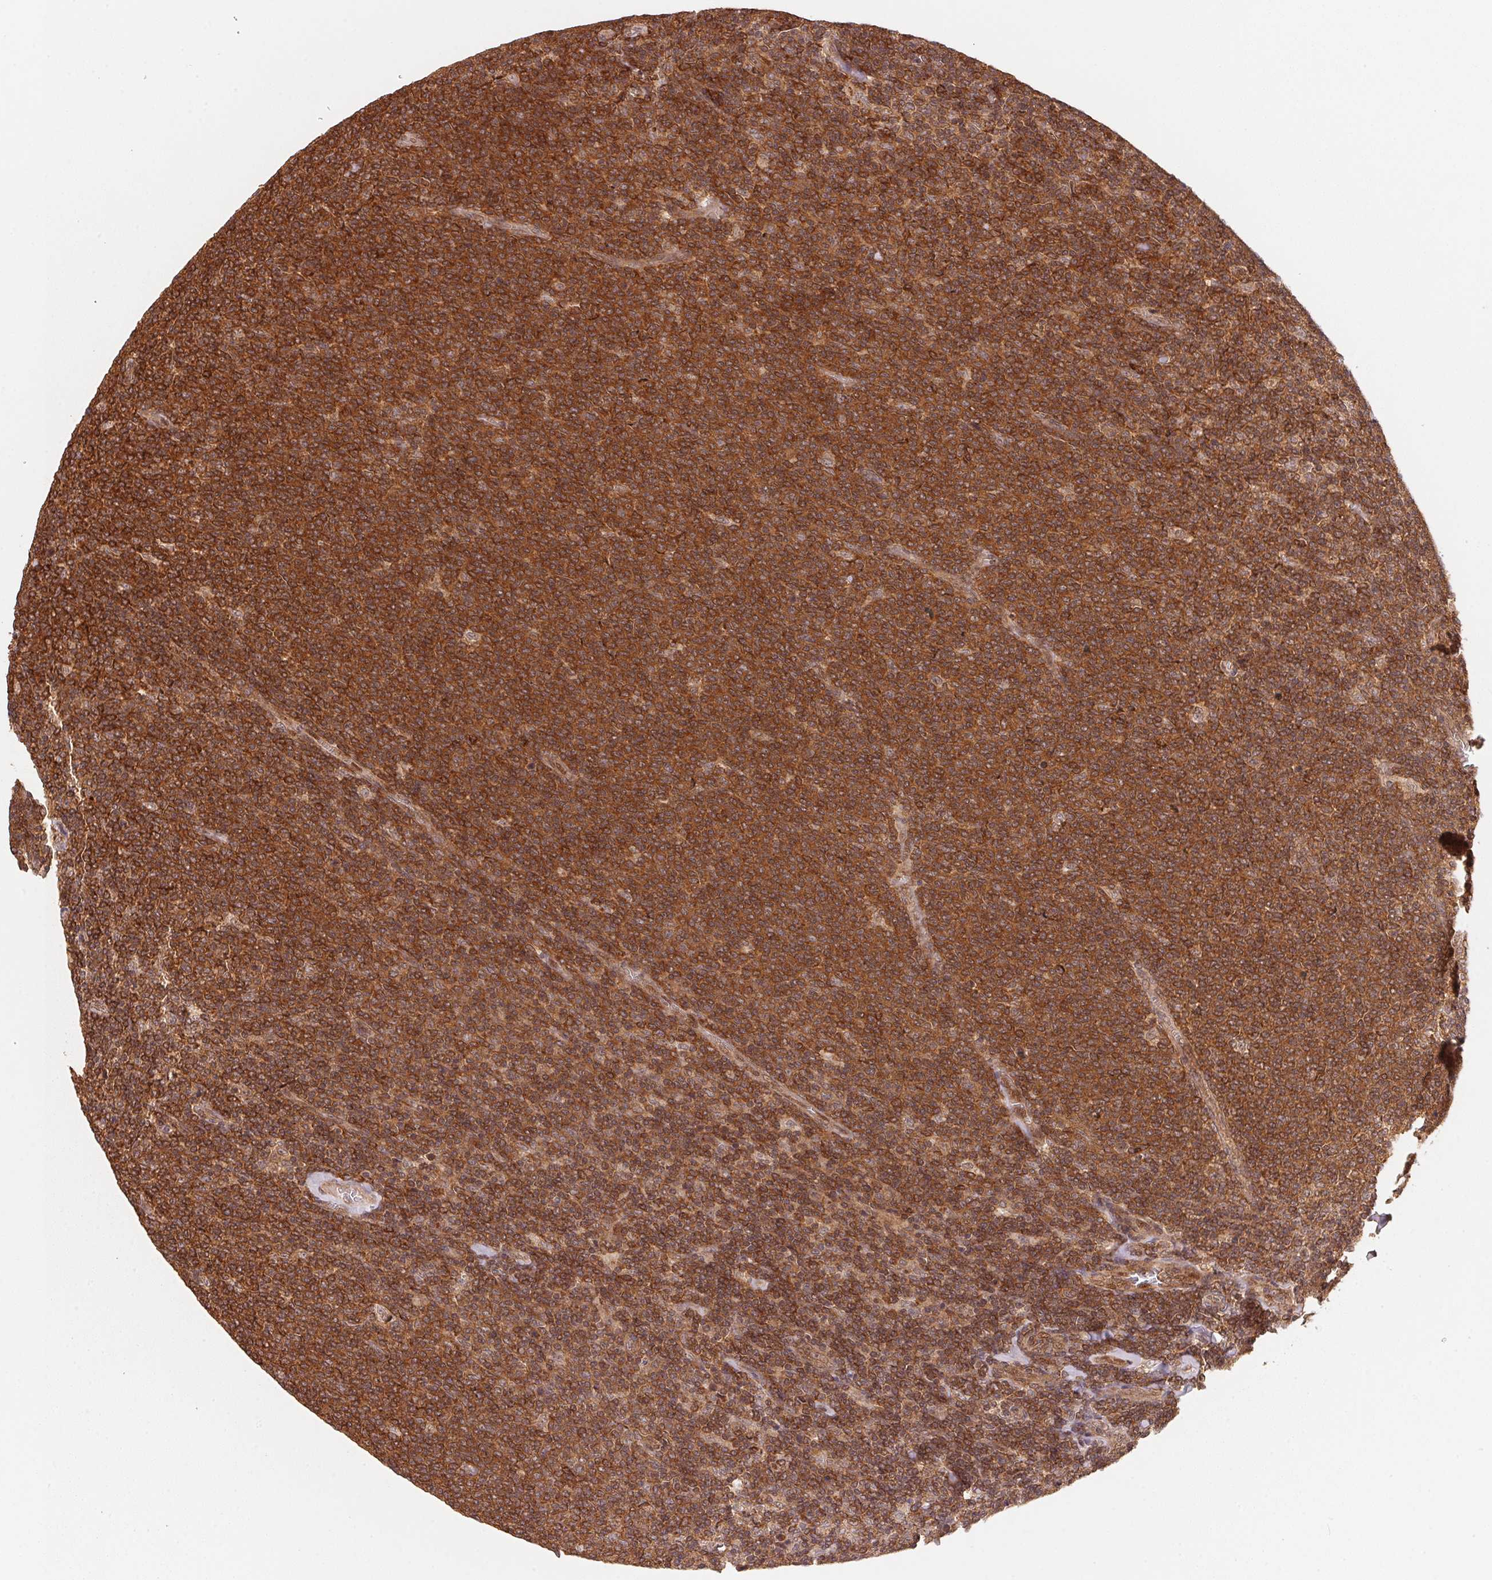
{"staining": {"intensity": "strong", "quantity": ">75%", "location": "cytoplasmic/membranous"}, "tissue": "lymphoma", "cell_type": "Tumor cells", "image_type": "cancer", "snomed": [{"axis": "morphology", "description": "Malignant lymphoma, non-Hodgkin's type, Low grade"}, {"axis": "topography", "description": "Lymph node"}], "caption": "Human low-grade malignant lymphoma, non-Hodgkin's type stained for a protein (brown) displays strong cytoplasmic/membranous positive positivity in about >75% of tumor cells.", "gene": "CCDC102B", "patient": {"sex": "male", "age": 52}}